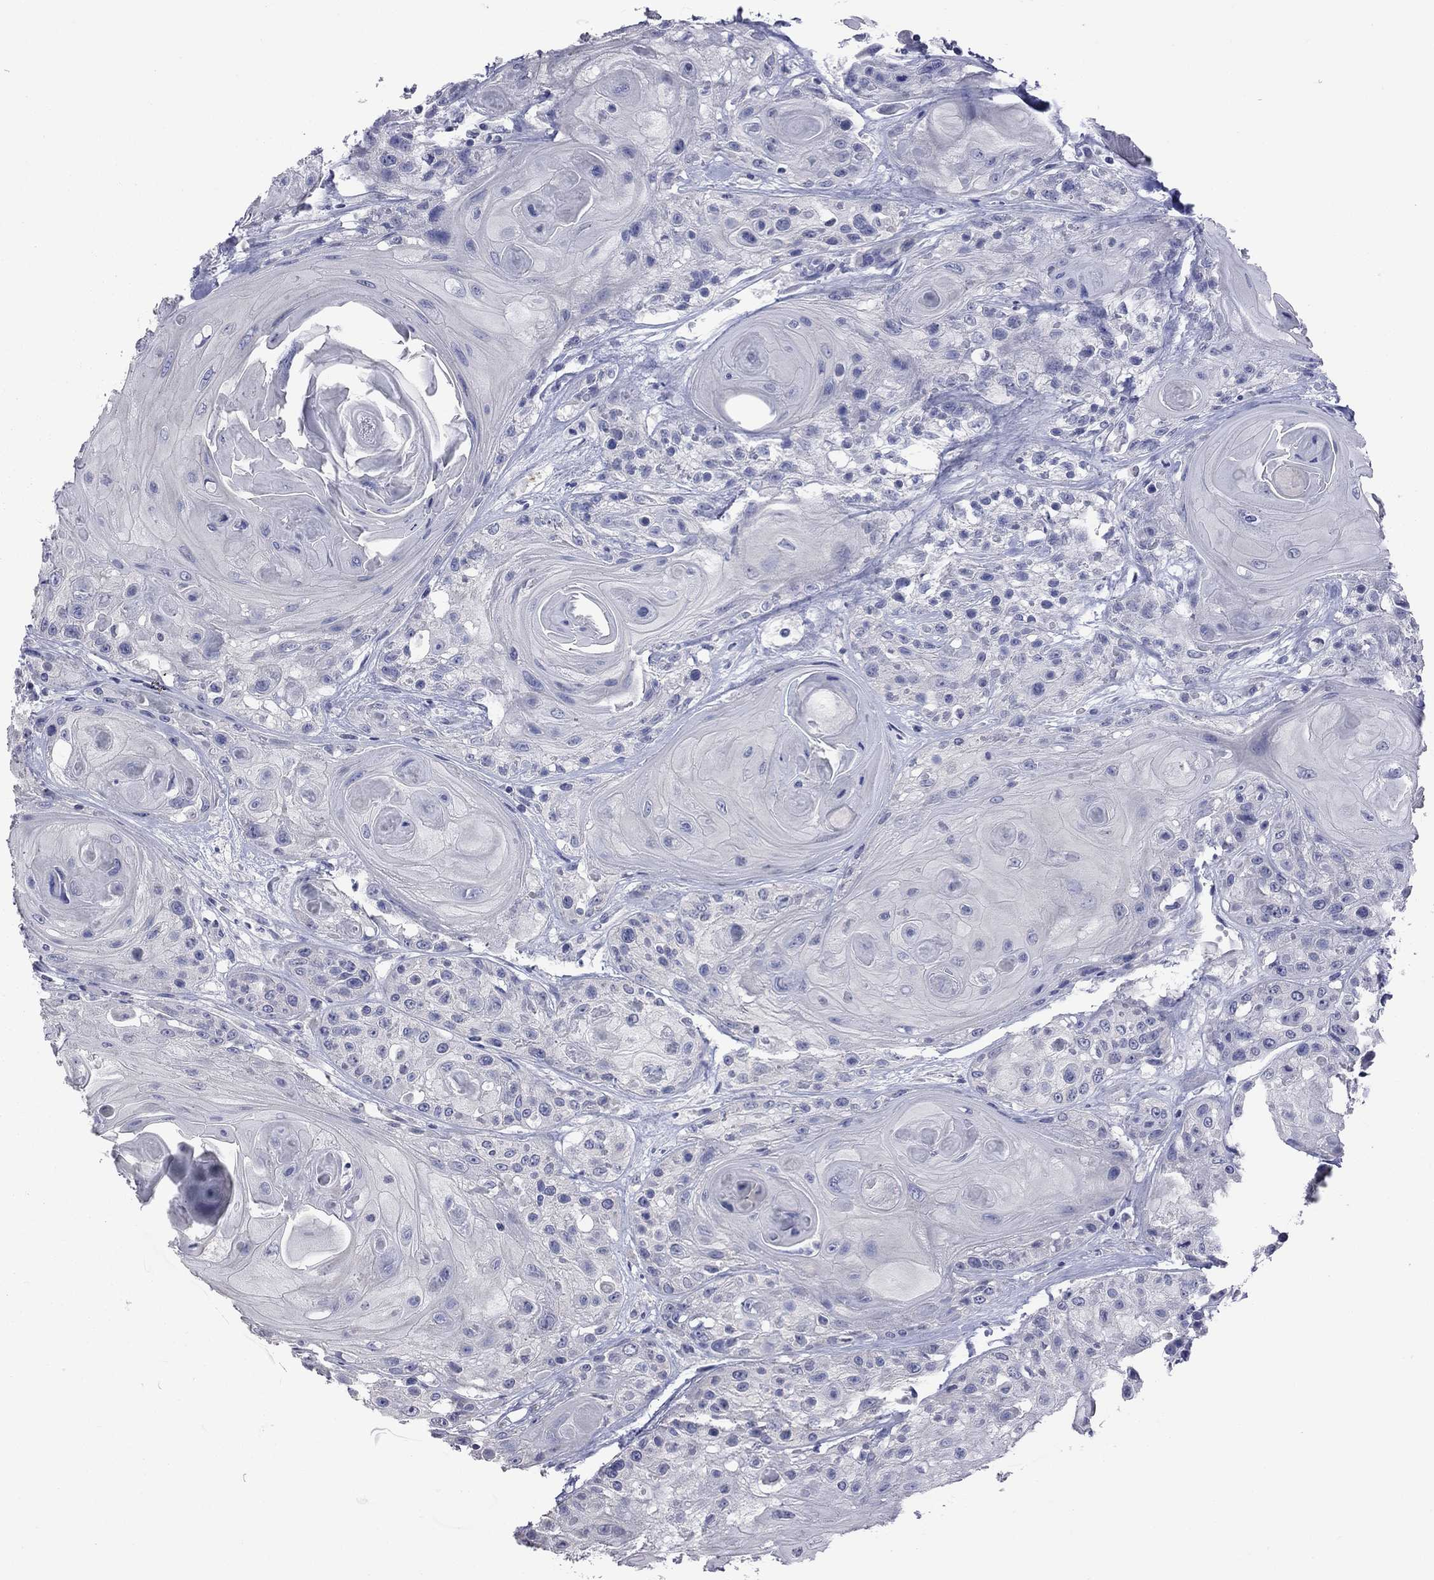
{"staining": {"intensity": "negative", "quantity": "none", "location": "none"}, "tissue": "head and neck cancer", "cell_type": "Tumor cells", "image_type": "cancer", "snomed": [{"axis": "morphology", "description": "Squamous cell carcinoma, NOS"}, {"axis": "topography", "description": "Head-Neck"}], "caption": "Immunohistochemistry photomicrograph of human head and neck cancer (squamous cell carcinoma) stained for a protein (brown), which shows no positivity in tumor cells. The staining is performed using DAB (3,3'-diaminobenzidine) brown chromogen with nuclei counter-stained in using hematoxylin.", "gene": "HYLS1", "patient": {"sex": "female", "age": 59}}